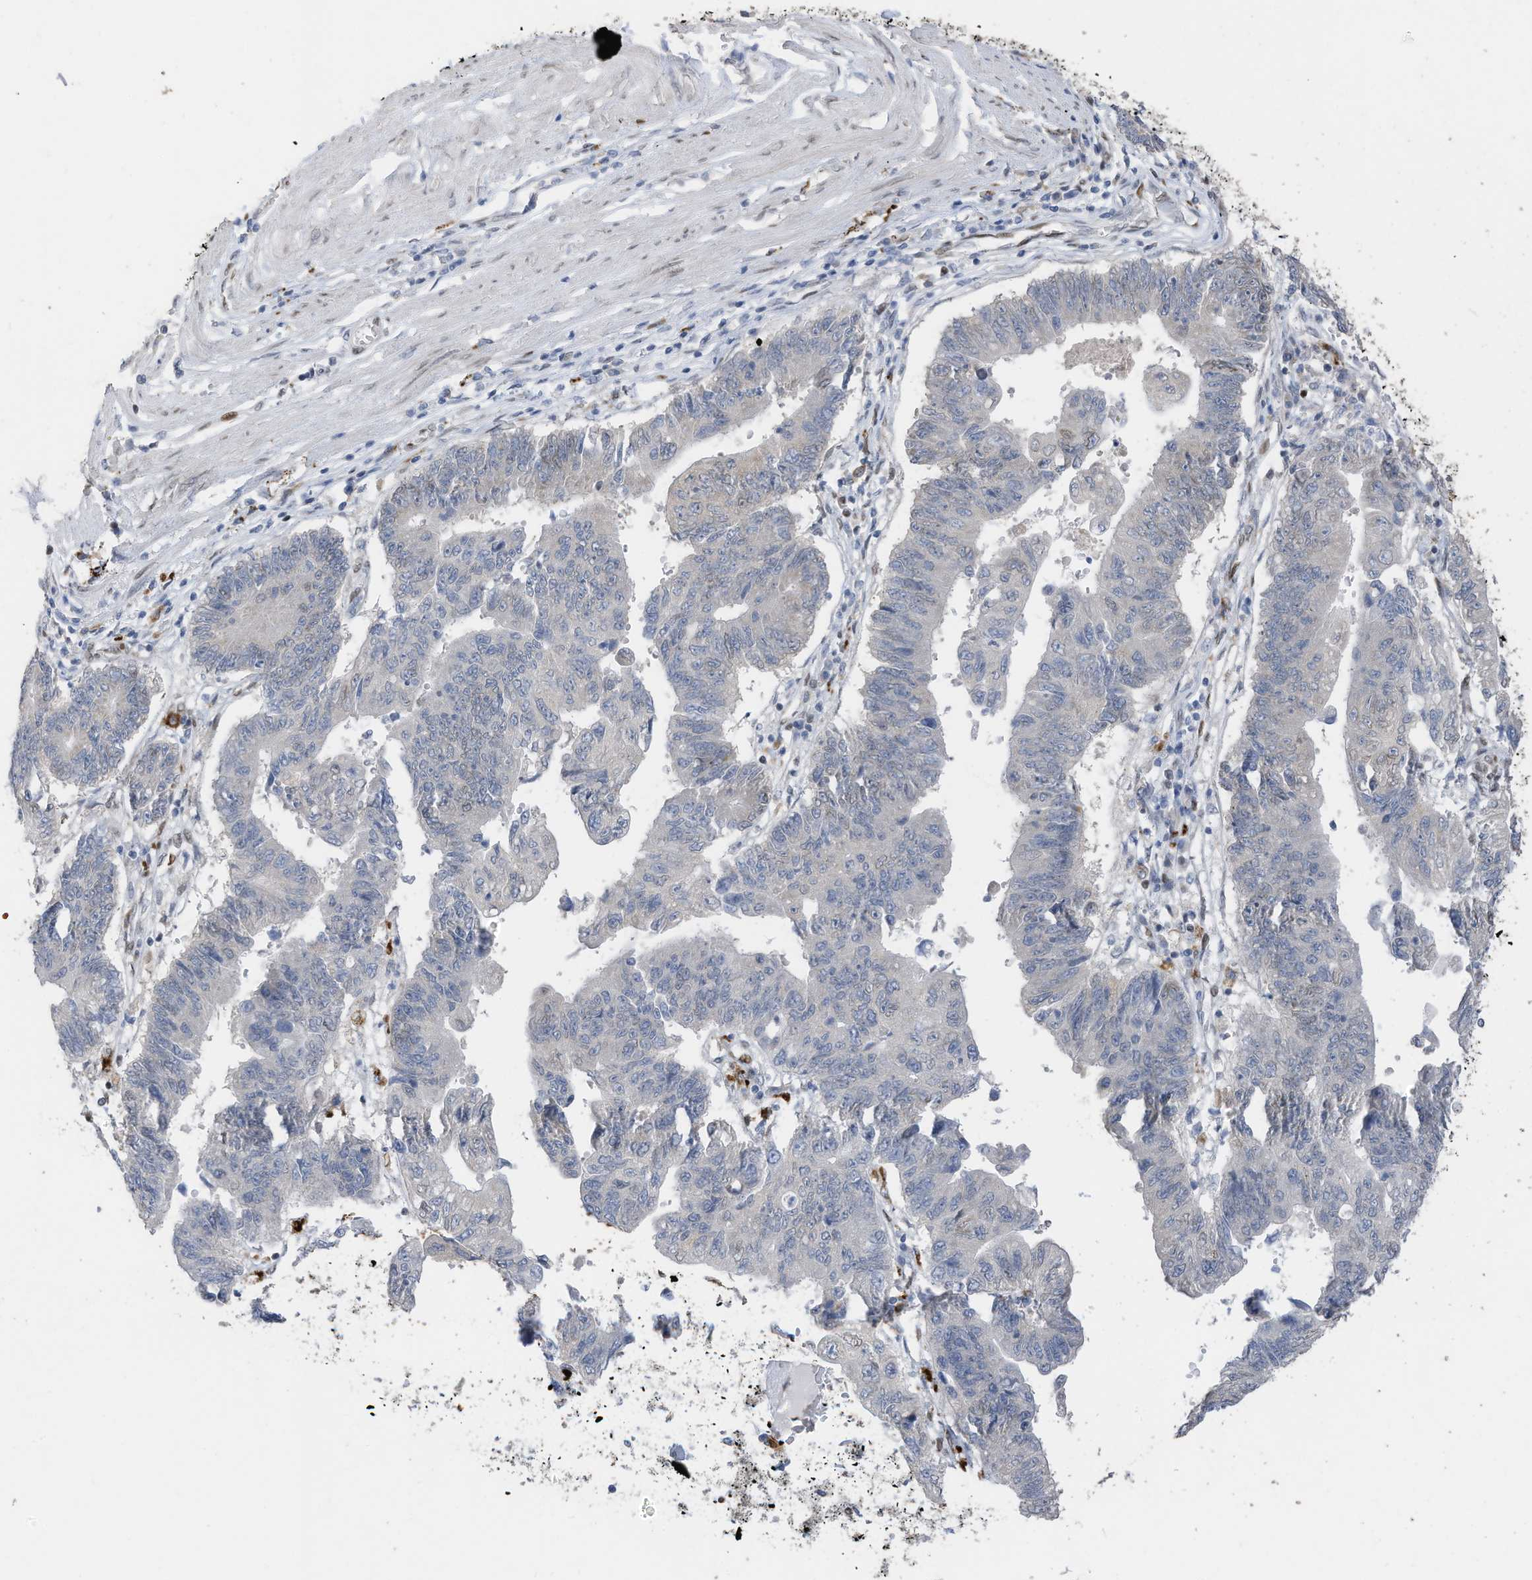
{"staining": {"intensity": "negative", "quantity": "none", "location": "none"}, "tissue": "stomach cancer", "cell_type": "Tumor cells", "image_type": "cancer", "snomed": [{"axis": "morphology", "description": "Adenocarcinoma, NOS"}, {"axis": "topography", "description": "Stomach"}], "caption": "The photomicrograph reveals no staining of tumor cells in adenocarcinoma (stomach).", "gene": "RABL3", "patient": {"sex": "male", "age": 59}}